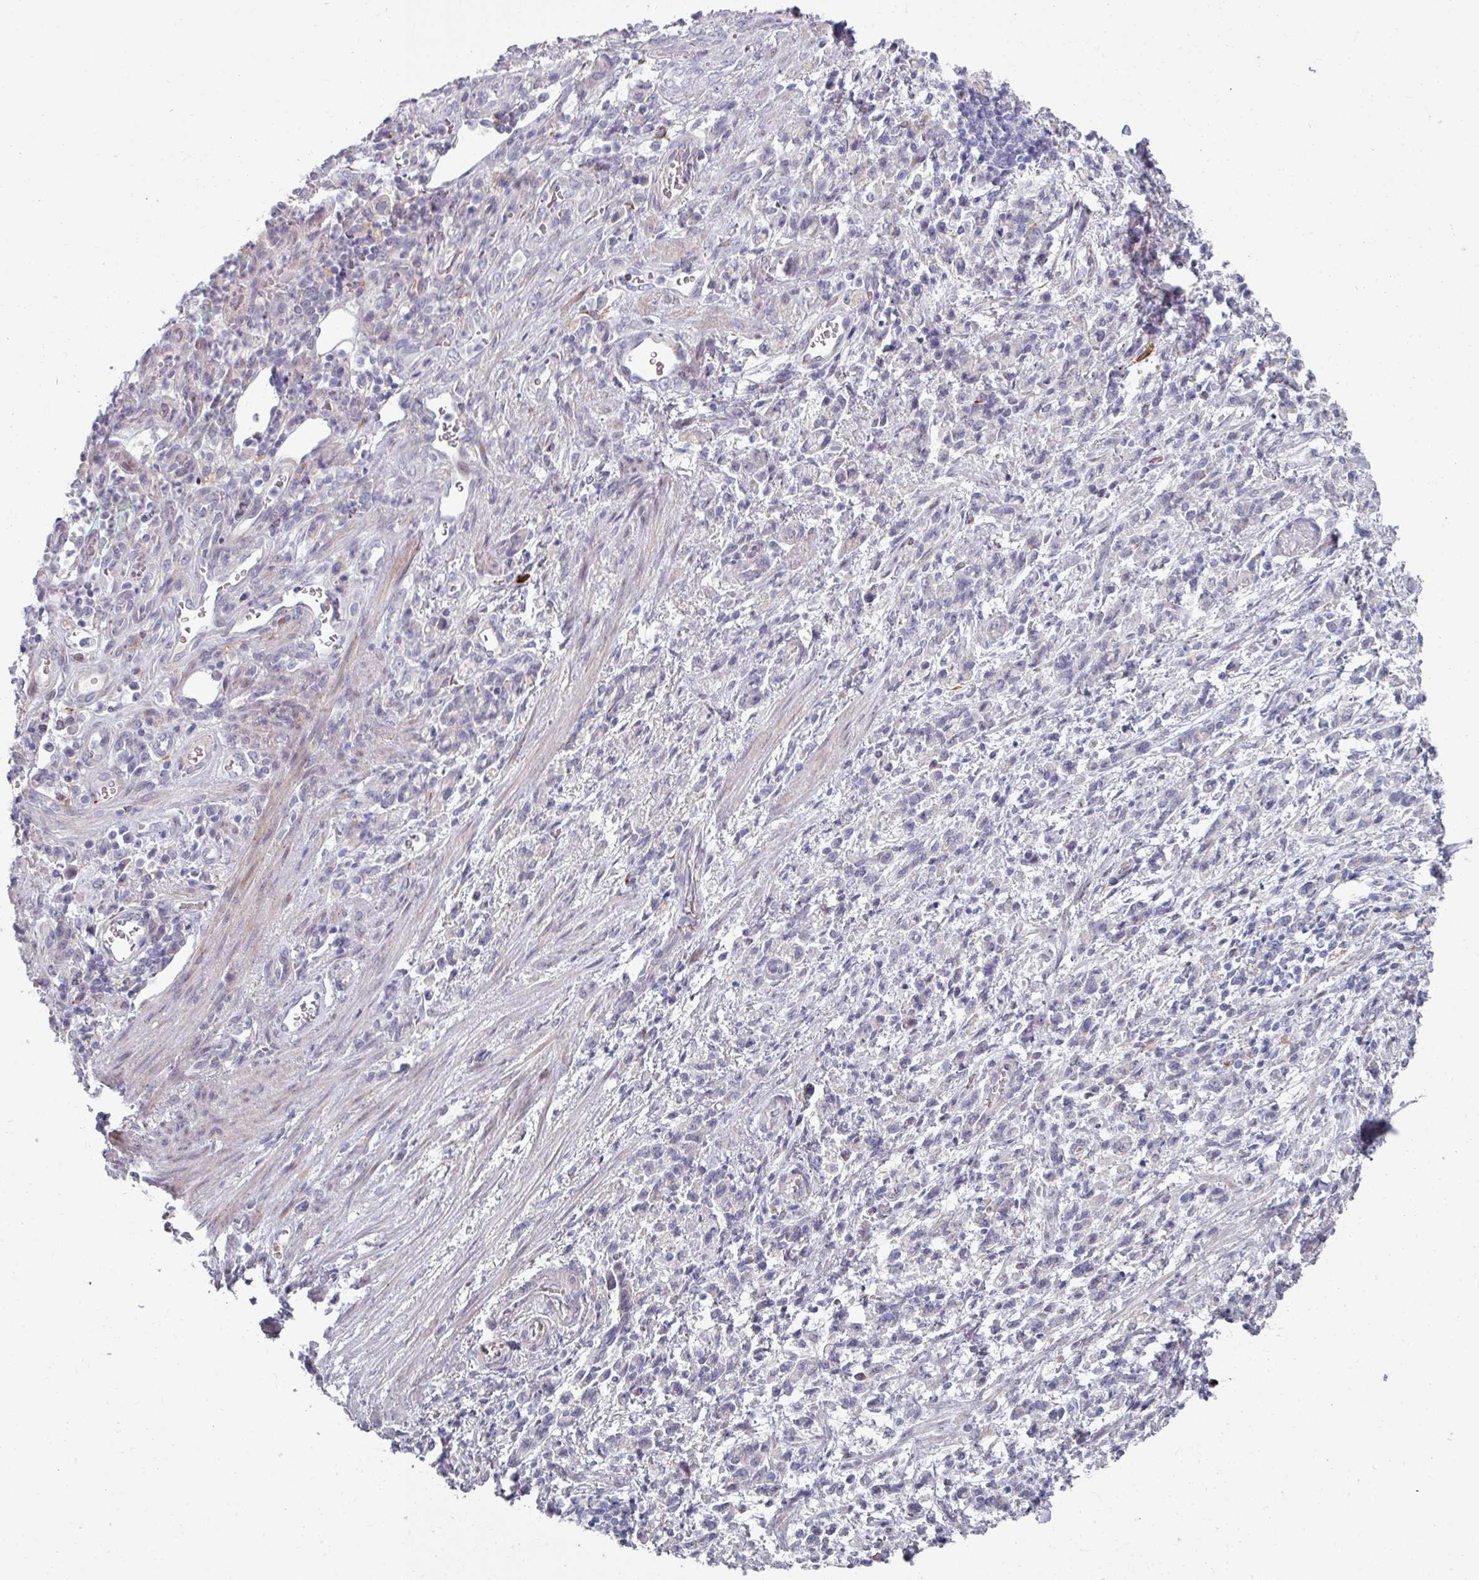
{"staining": {"intensity": "negative", "quantity": "none", "location": "none"}, "tissue": "stomach cancer", "cell_type": "Tumor cells", "image_type": "cancer", "snomed": [{"axis": "morphology", "description": "Adenocarcinoma, NOS"}, {"axis": "topography", "description": "Stomach"}], "caption": "Tumor cells show no significant expression in stomach cancer (adenocarcinoma). Brightfield microscopy of immunohistochemistry (IHC) stained with DAB (brown) and hematoxylin (blue), captured at high magnification.", "gene": "WSB2", "patient": {"sex": "male", "age": 77}}